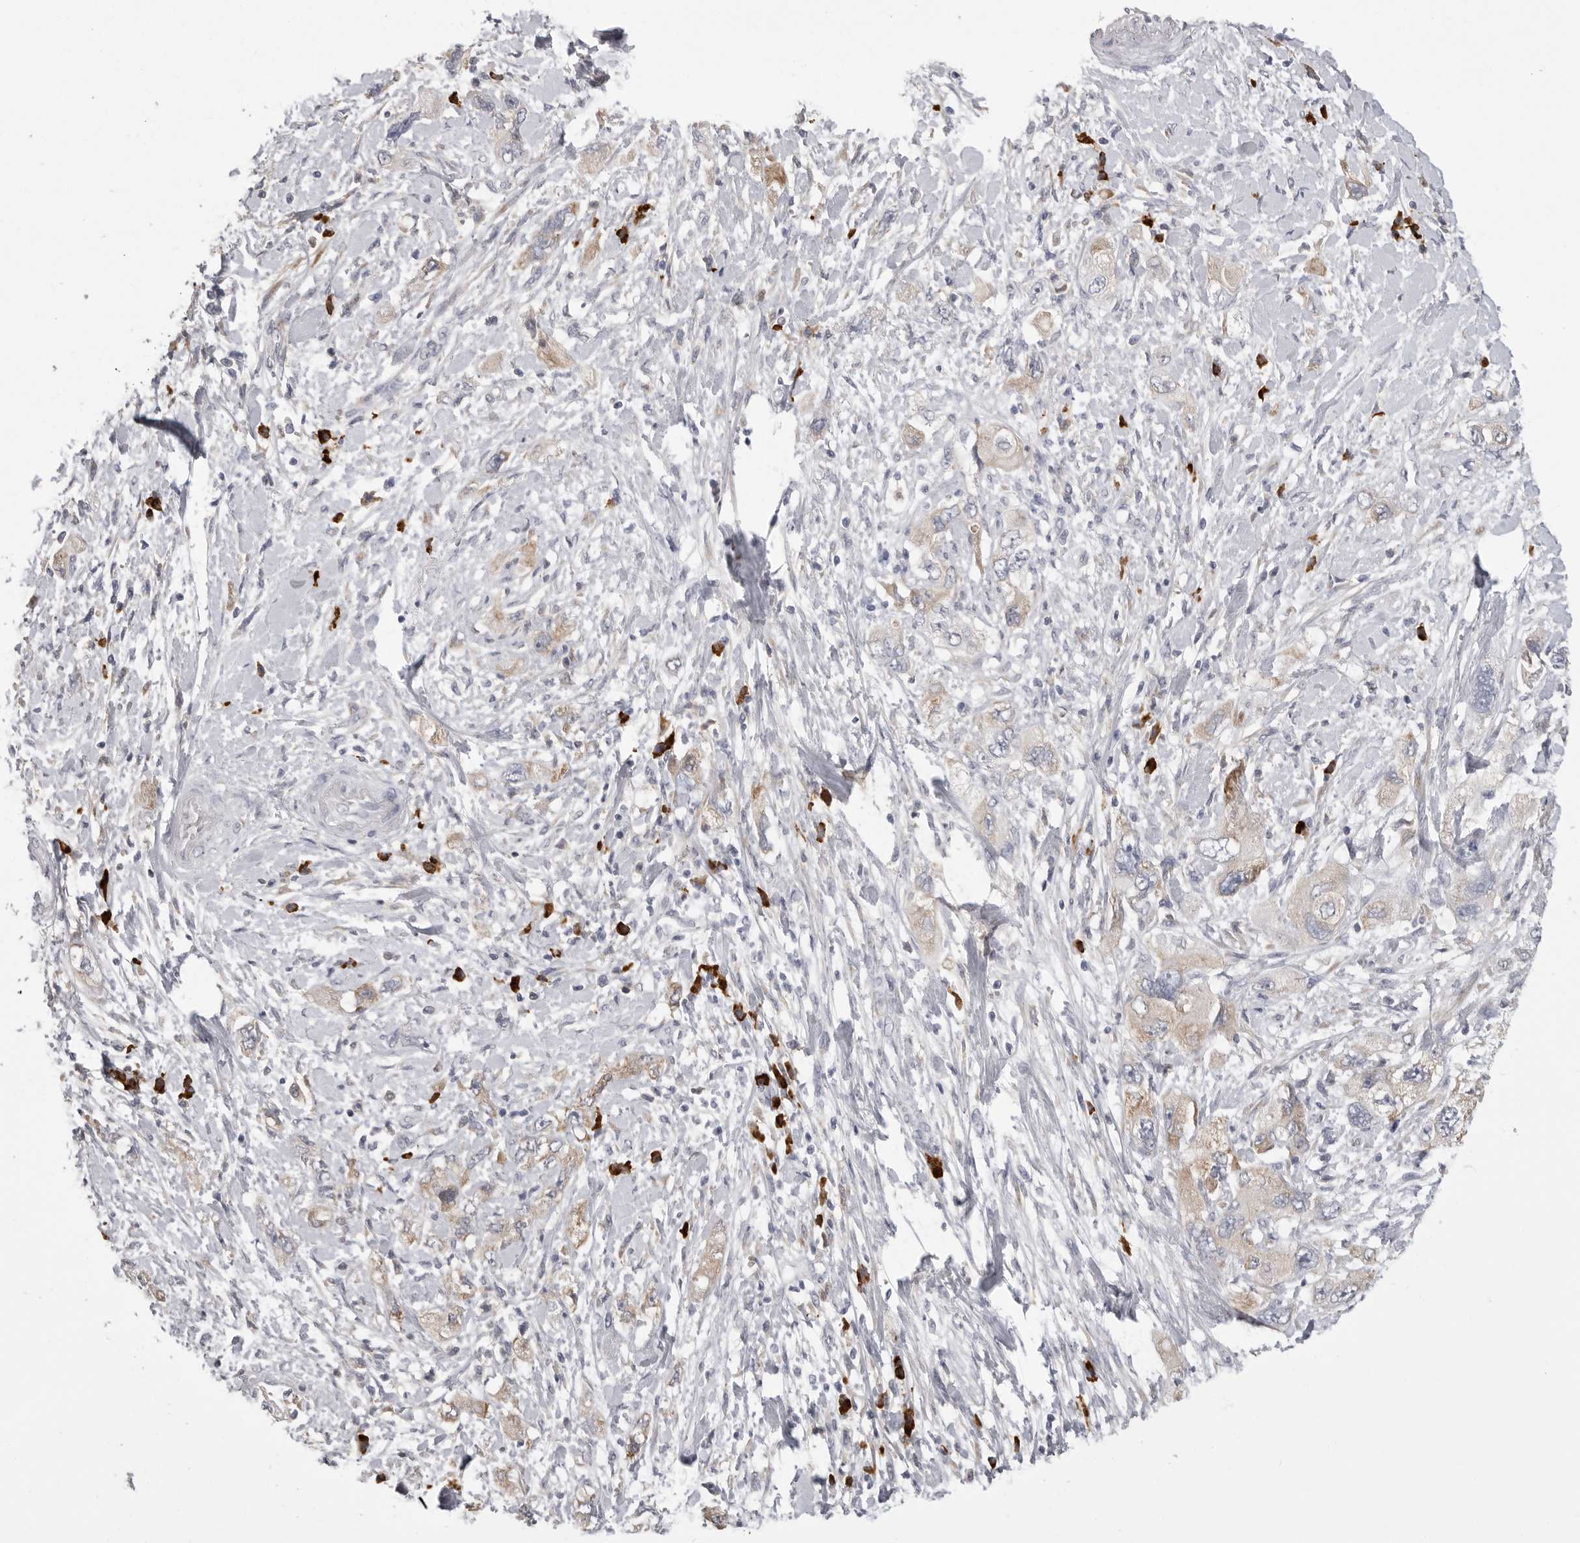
{"staining": {"intensity": "weak", "quantity": "<25%", "location": "cytoplasmic/membranous"}, "tissue": "pancreatic cancer", "cell_type": "Tumor cells", "image_type": "cancer", "snomed": [{"axis": "morphology", "description": "Adenocarcinoma, NOS"}, {"axis": "topography", "description": "Pancreas"}], "caption": "This is an immunohistochemistry (IHC) histopathology image of human pancreatic adenocarcinoma. There is no positivity in tumor cells.", "gene": "FKBP2", "patient": {"sex": "female", "age": 73}}